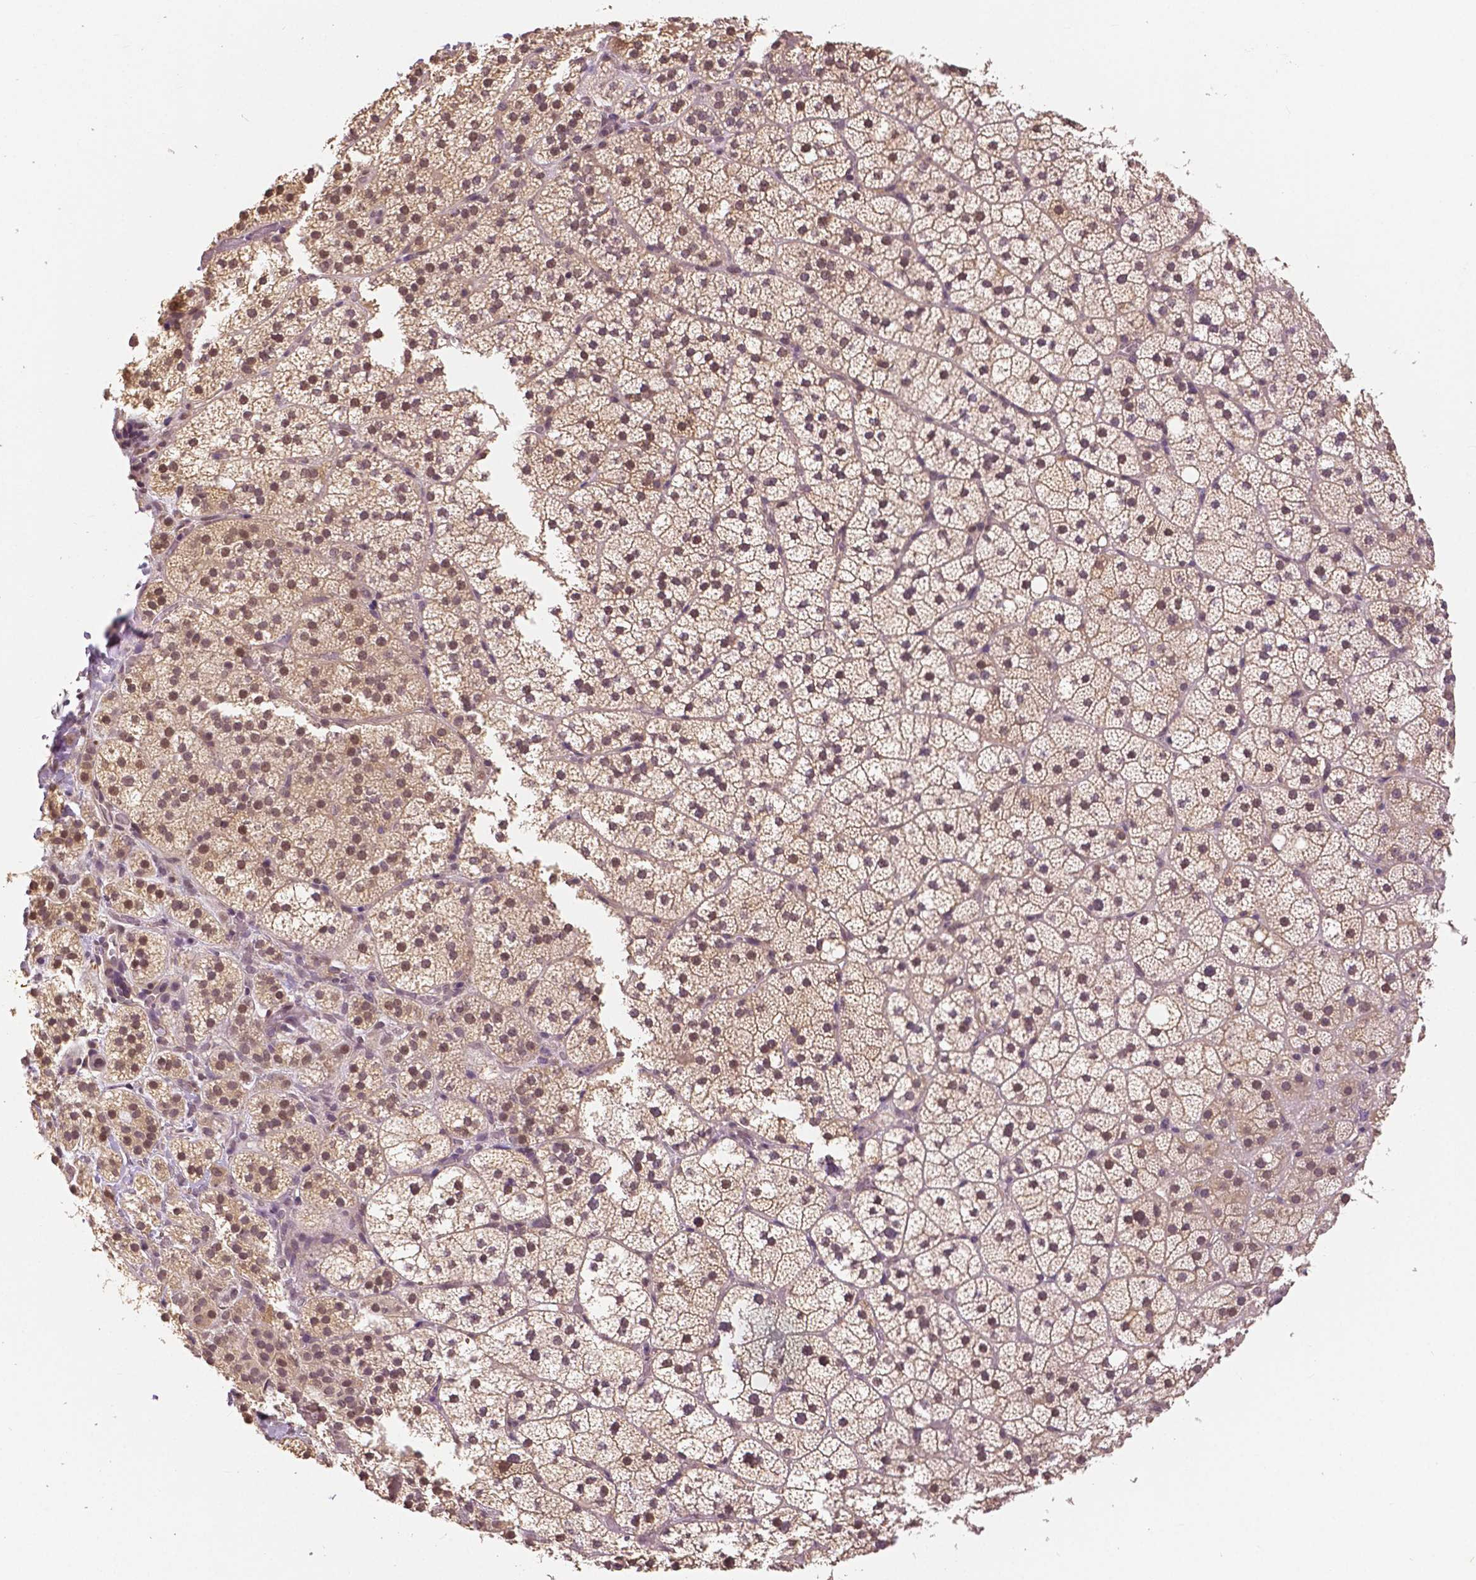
{"staining": {"intensity": "moderate", "quantity": "25%-75%", "location": "cytoplasmic/membranous,nuclear"}, "tissue": "adrenal gland", "cell_type": "Glandular cells", "image_type": "normal", "snomed": [{"axis": "morphology", "description": "Normal tissue, NOS"}, {"axis": "topography", "description": "Adrenal gland"}], "caption": "Glandular cells display medium levels of moderate cytoplasmic/membranous,nuclear positivity in about 25%-75% of cells in normal adrenal gland.", "gene": "MAP1LC3B", "patient": {"sex": "male", "age": 53}}